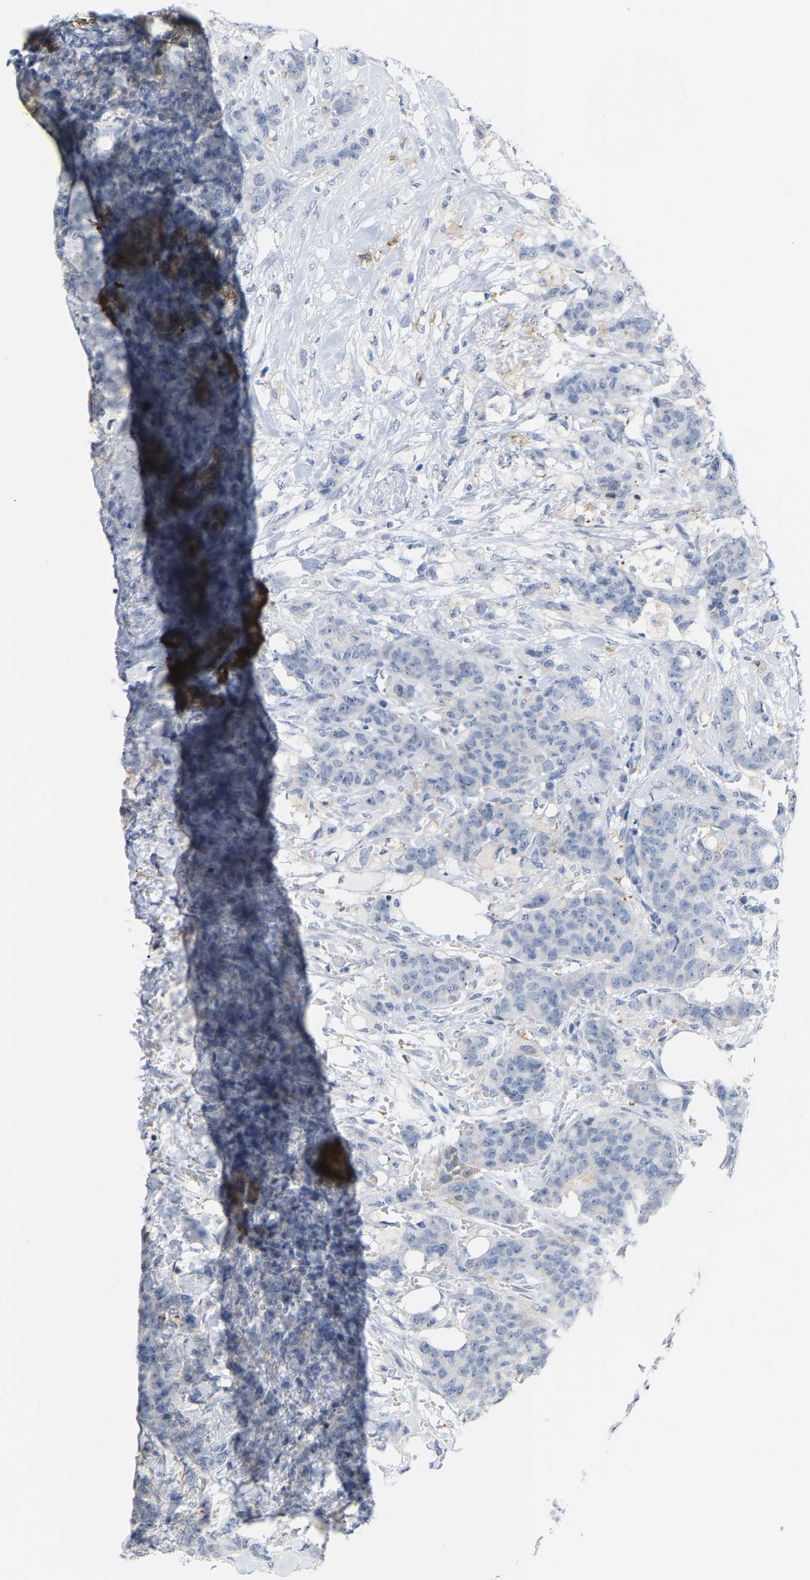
{"staining": {"intensity": "negative", "quantity": "none", "location": "none"}, "tissue": "breast cancer", "cell_type": "Tumor cells", "image_type": "cancer", "snomed": [{"axis": "morphology", "description": "Normal tissue, NOS"}, {"axis": "morphology", "description": "Duct carcinoma"}, {"axis": "topography", "description": "Breast"}], "caption": "Image shows no protein expression in tumor cells of breast cancer (infiltrating ductal carcinoma) tissue. (DAB immunohistochemistry visualized using brightfield microscopy, high magnification).", "gene": "ABTB2", "patient": {"sex": "female", "age": 40}}